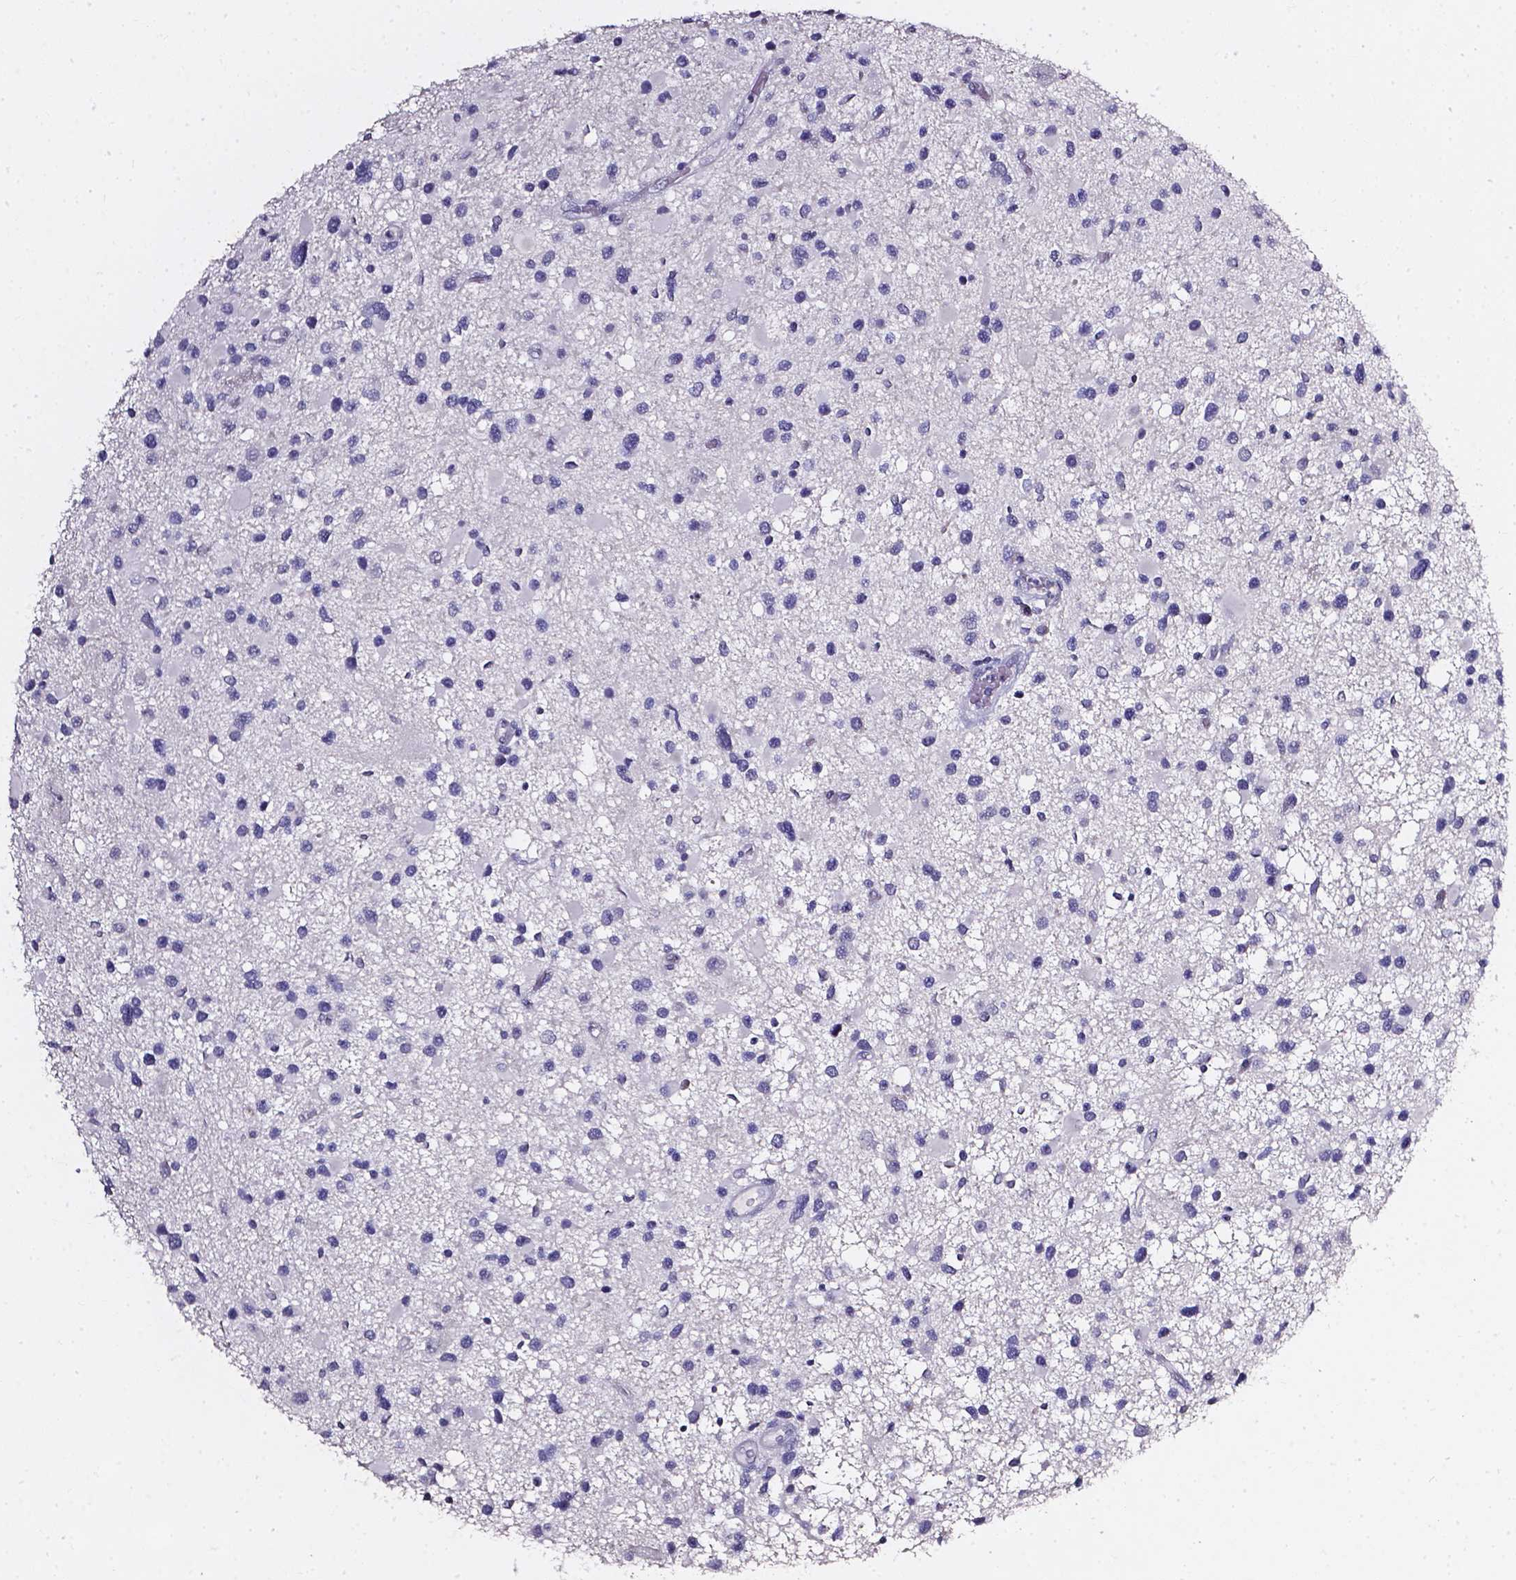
{"staining": {"intensity": "negative", "quantity": "none", "location": "none"}, "tissue": "glioma", "cell_type": "Tumor cells", "image_type": "cancer", "snomed": [{"axis": "morphology", "description": "Glioma, malignant, Low grade"}, {"axis": "topography", "description": "Brain"}], "caption": "An immunohistochemistry (IHC) image of malignant glioma (low-grade) is shown. There is no staining in tumor cells of malignant glioma (low-grade).", "gene": "AKR1B10", "patient": {"sex": "female", "age": 32}}